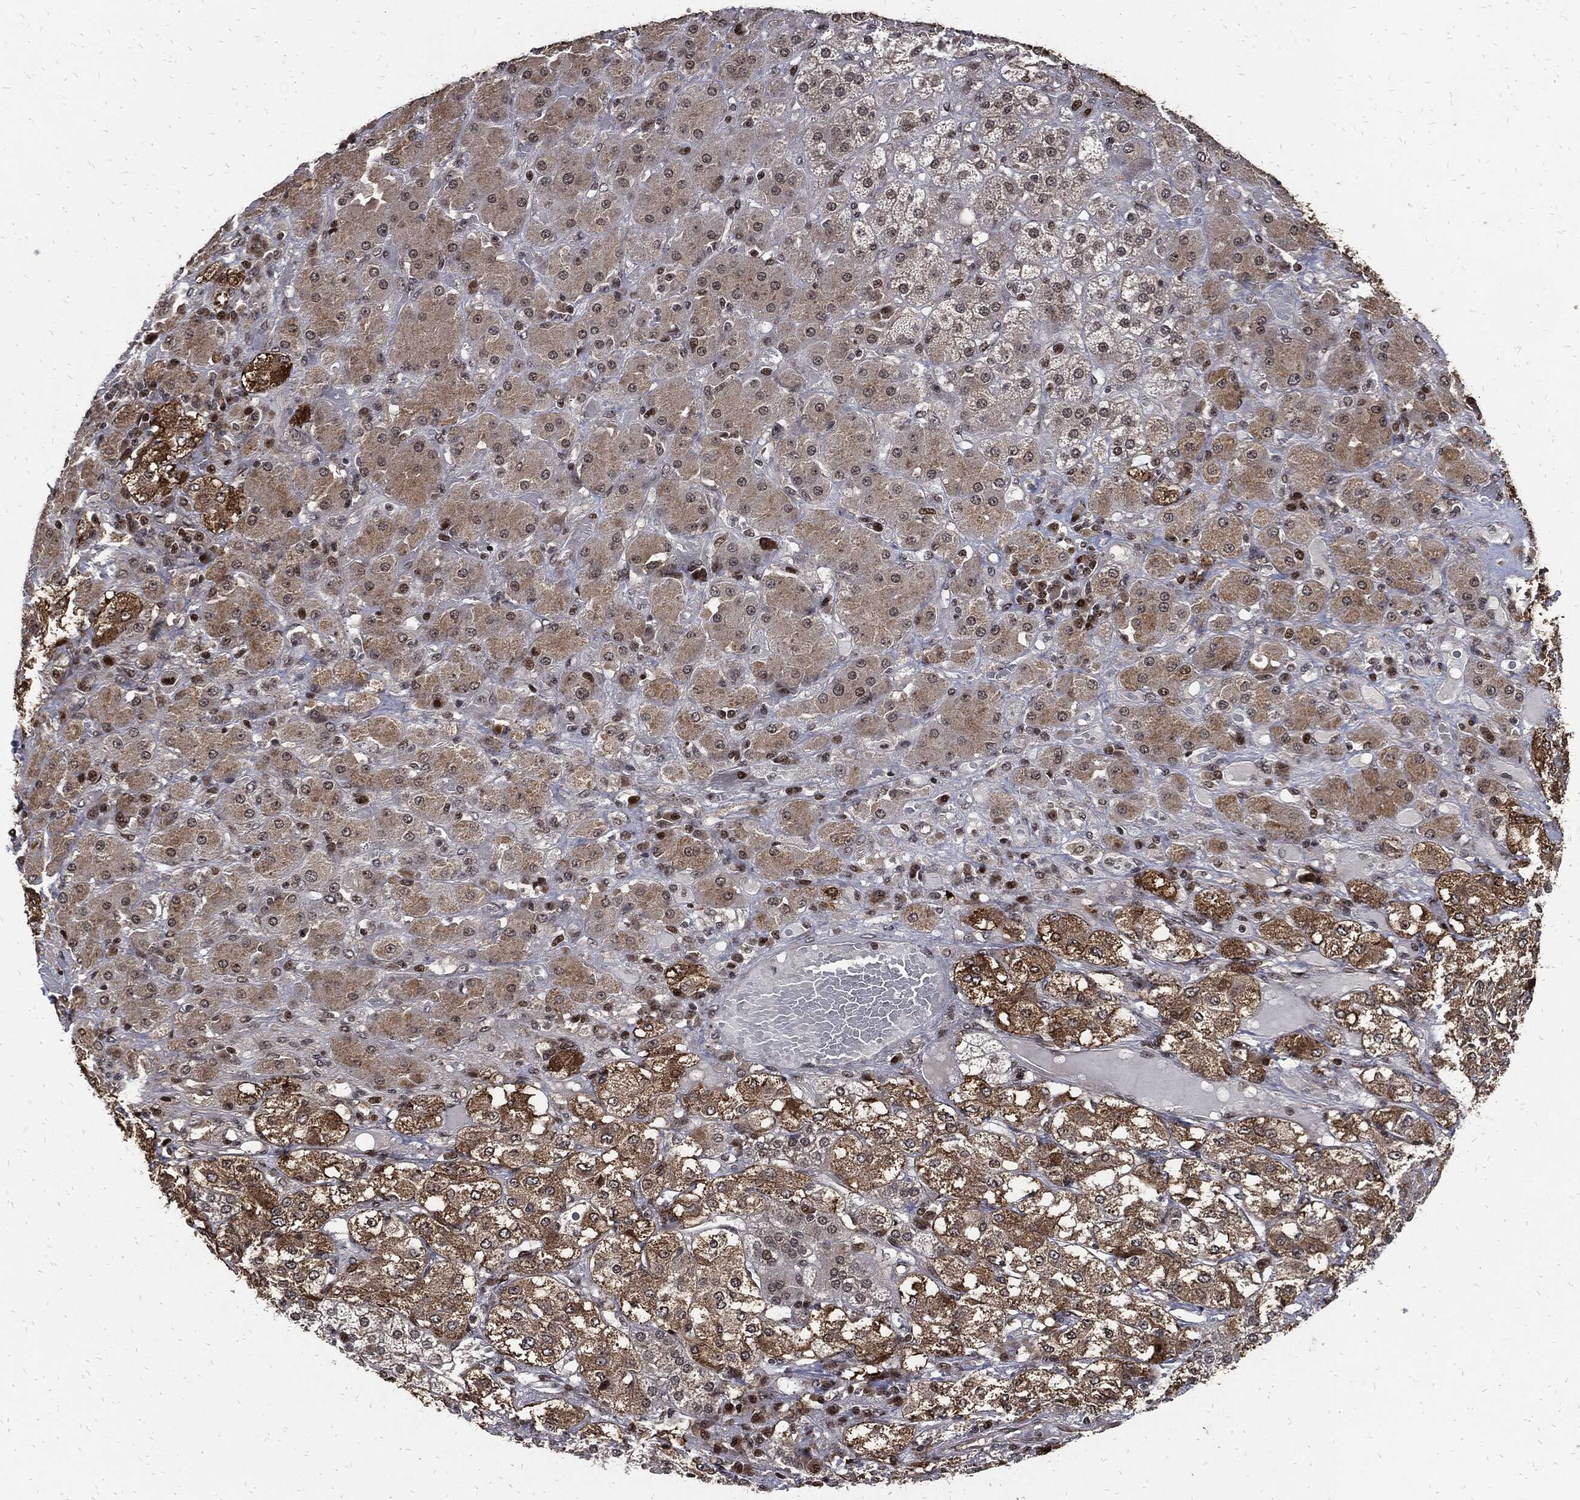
{"staining": {"intensity": "moderate", "quantity": "<25%", "location": "cytoplasmic/membranous,nuclear"}, "tissue": "adrenal gland", "cell_type": "Glandular cells", "image_type": "normal", "snomed": [{"axis": "morphology", "description": "Normal tissue, NOS"}, {"axis": "topography", "description": "Adrenal gland"}], "caption": "Immunohistochemical staining of benign adrenal gland demonstrates low levels of moderate cytoplasmic/membranous,nuclear expression in about <25% of glandular cells.", "gene": "ZNF775", "patient": {"sex": "male", "age": 70}}